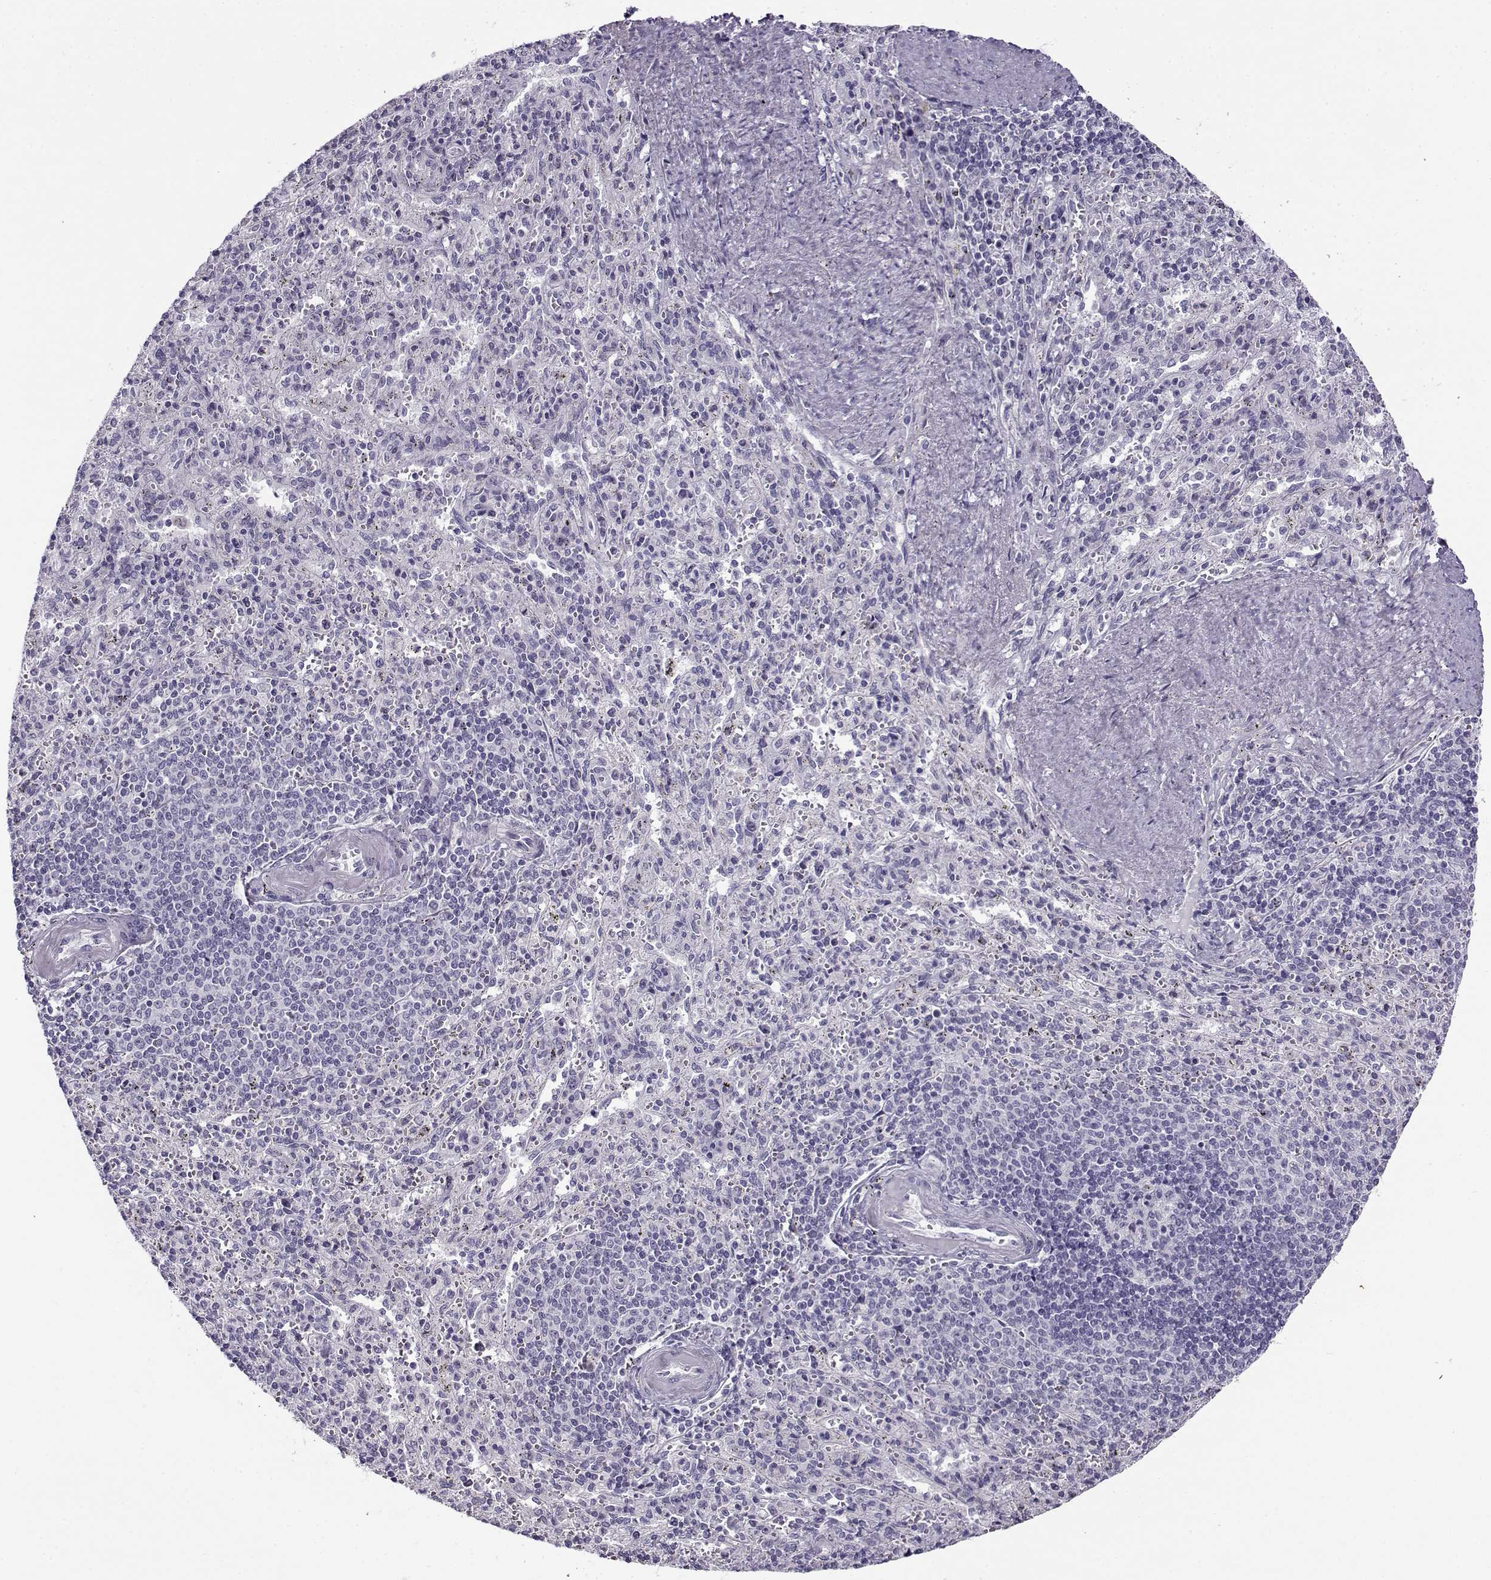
{"staining": {"intensity": "negative", "quantity": "none", "location": "none"}, "tissue": "spleen", "cell_type": "Cells in red pulp", "image_type": "normal", "snomed": [{"axis": "morphology", "description": "Normal tissue, NOS"}, {"axis": "topography", "description": "Spleen"}], "caption": "This is a histopathology image of IHC staining of normal spleen, which shows no staining in cells in red pulp.", "gene": "TEX55", "patient": {"sex": "male", "age": 57}}